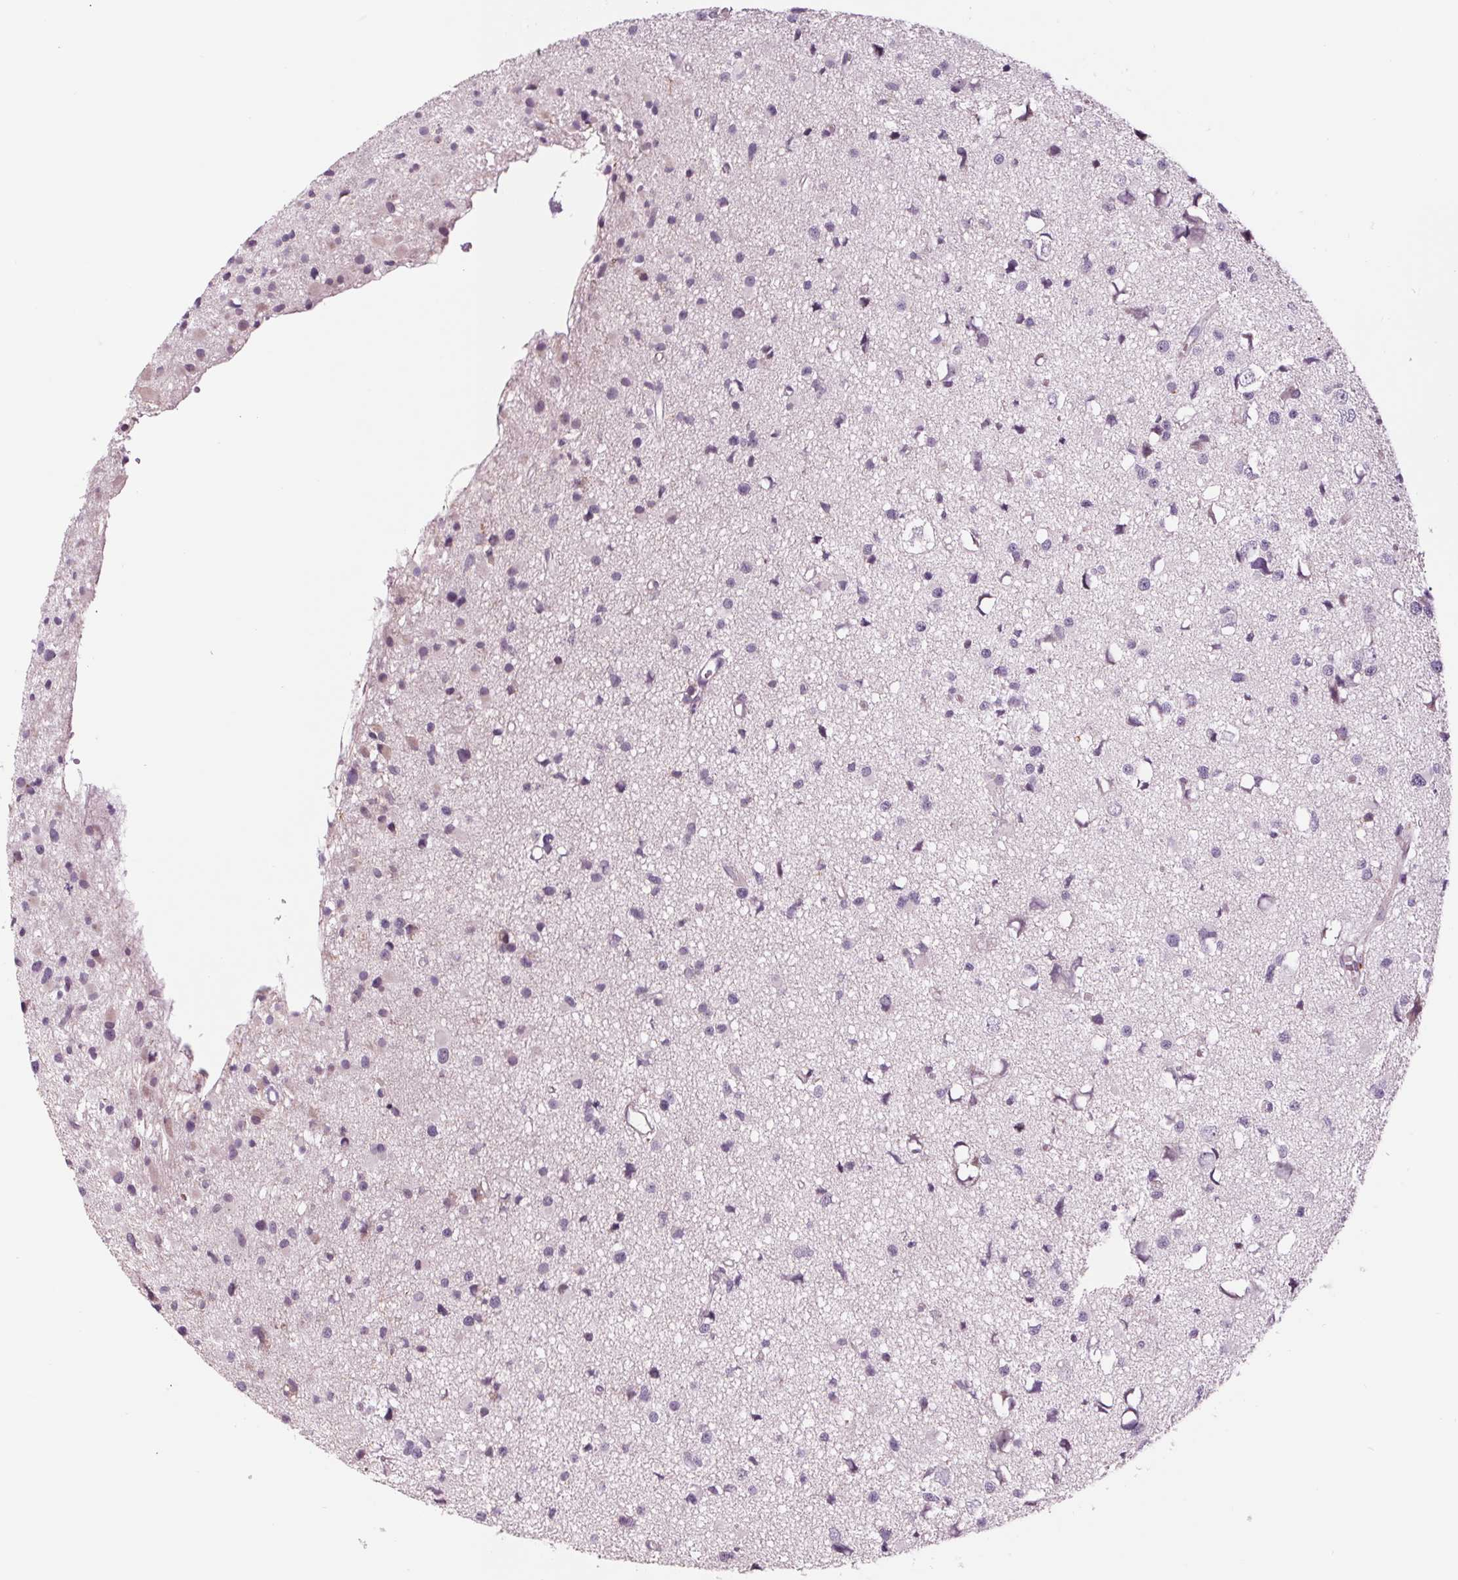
{"staining": {"intensity": "negative", "quantity": "none", "location": "none"}, "tissue": "glioma", "cell_type": "Tumor cells", "image_type": "cancer", "snomed": [{"axis": "morphology", "description": "Glioma, malignant, High grade"}, {"axis": "topography", "description": "Brain"}], "caption": "This photomicrograph is of malignant high-grade glioma stained with IHC to label a protein in brown with the nuclei are counter-stained blue. There is no staining in tumor cells.", "gene": "SAMD5", "patient": {"sex": "male", "age": 54}}